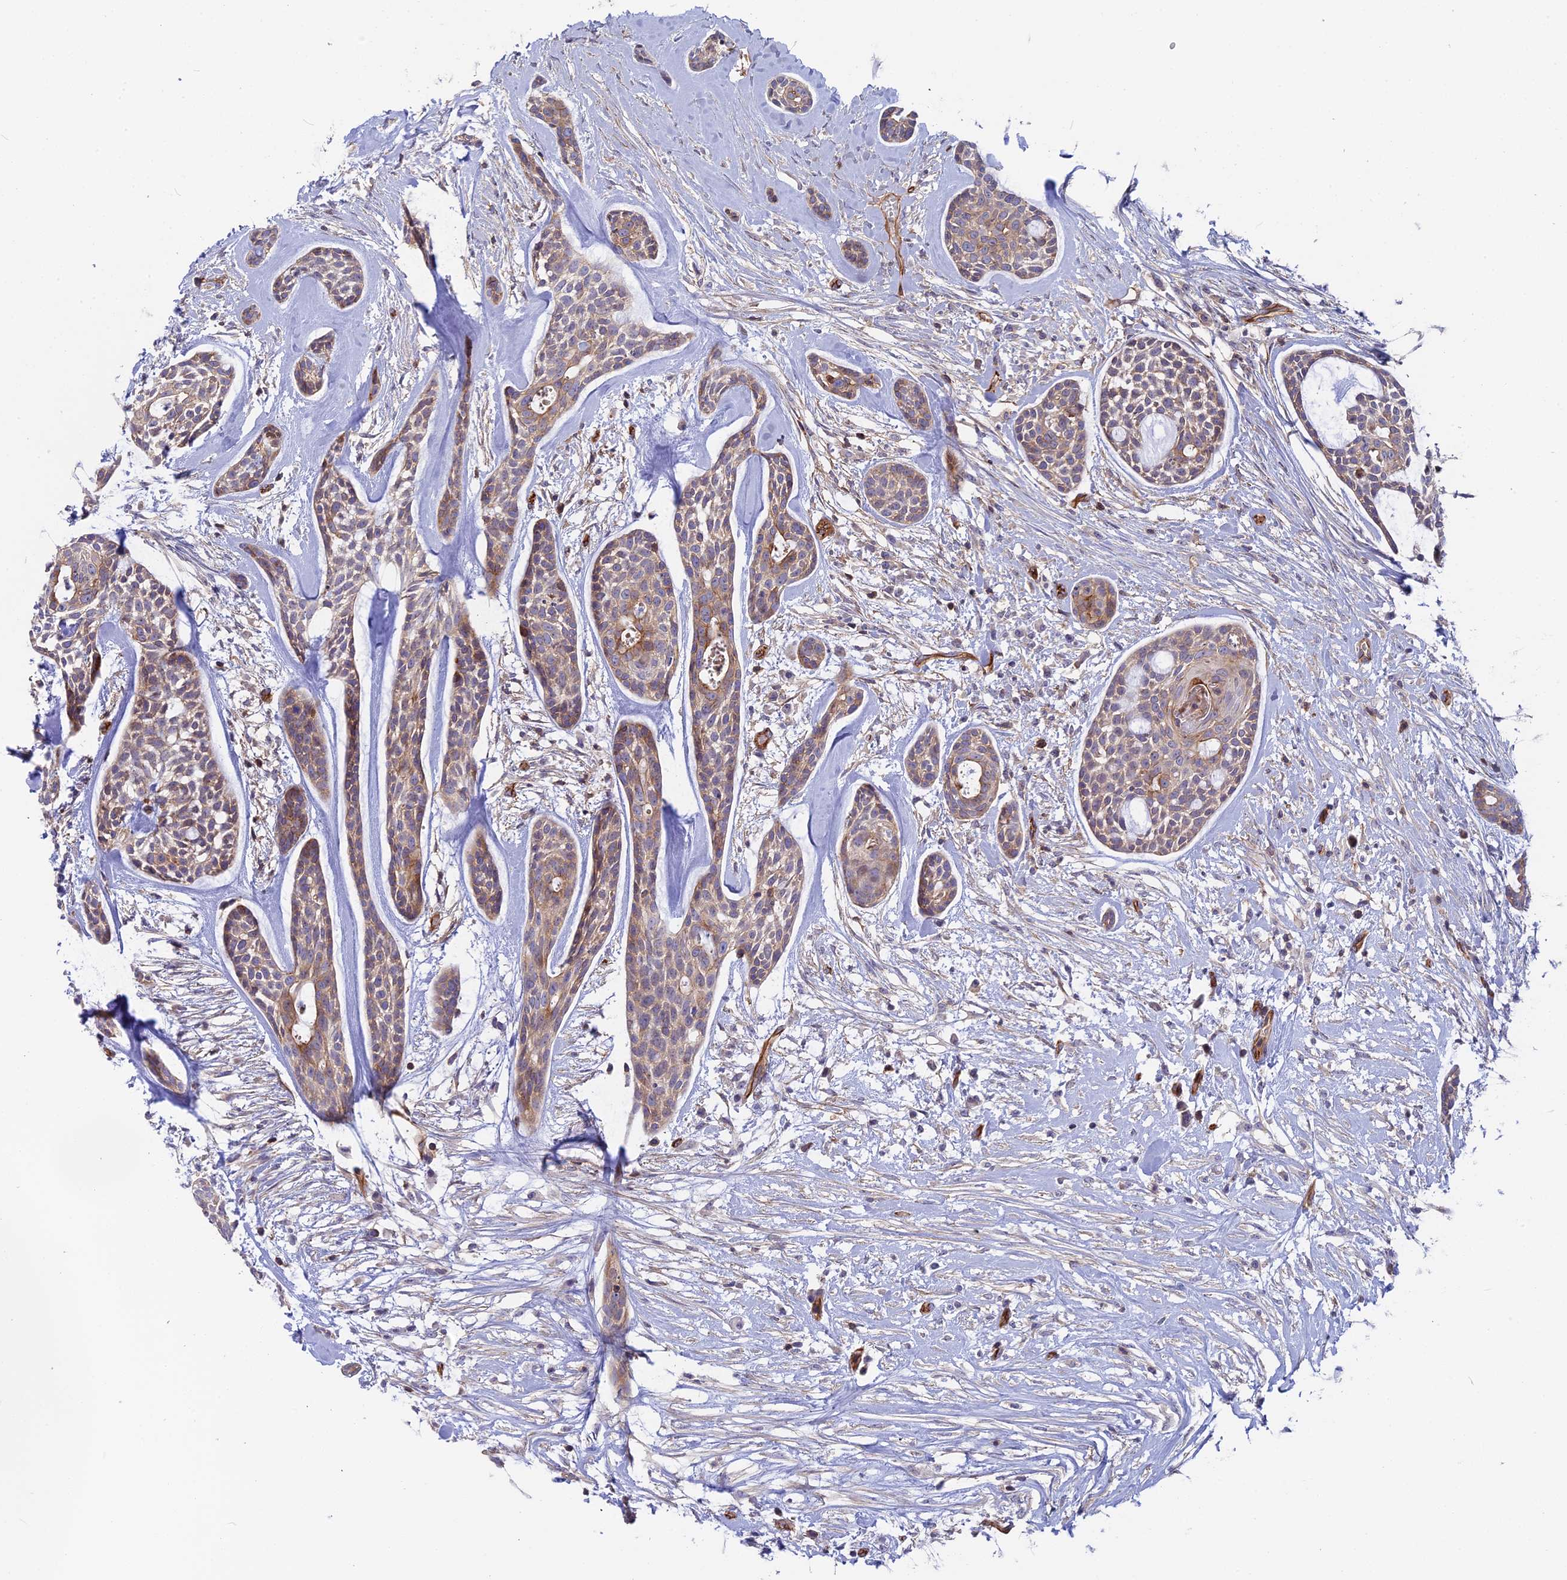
{"staining": {"intensity": "moderate", "quantity": ">75%", "location": "cytoplasmic/membranous"}, "tissue": "head and neck cancer", "cell_type": "Tumor cells", "image_type": "cancer", "snomed": [{"axis": "morphology", "description": "Adenocarcinoma, NOS"}, {"axis": "topography", "description": "Subcutis"}, {"axis": "topography", "description": "Head-Neck"}], "caption": "Protein expression analysis of head and neck adenocarcinoma displays moderate cytoplasmic/membranous expression in about >75% of tumor cells. (DAB IHC, brown staining for protein, blue staining for nuclei).", "gene": "CNBD2", "patient": {"sex": "female", "age": 73}}